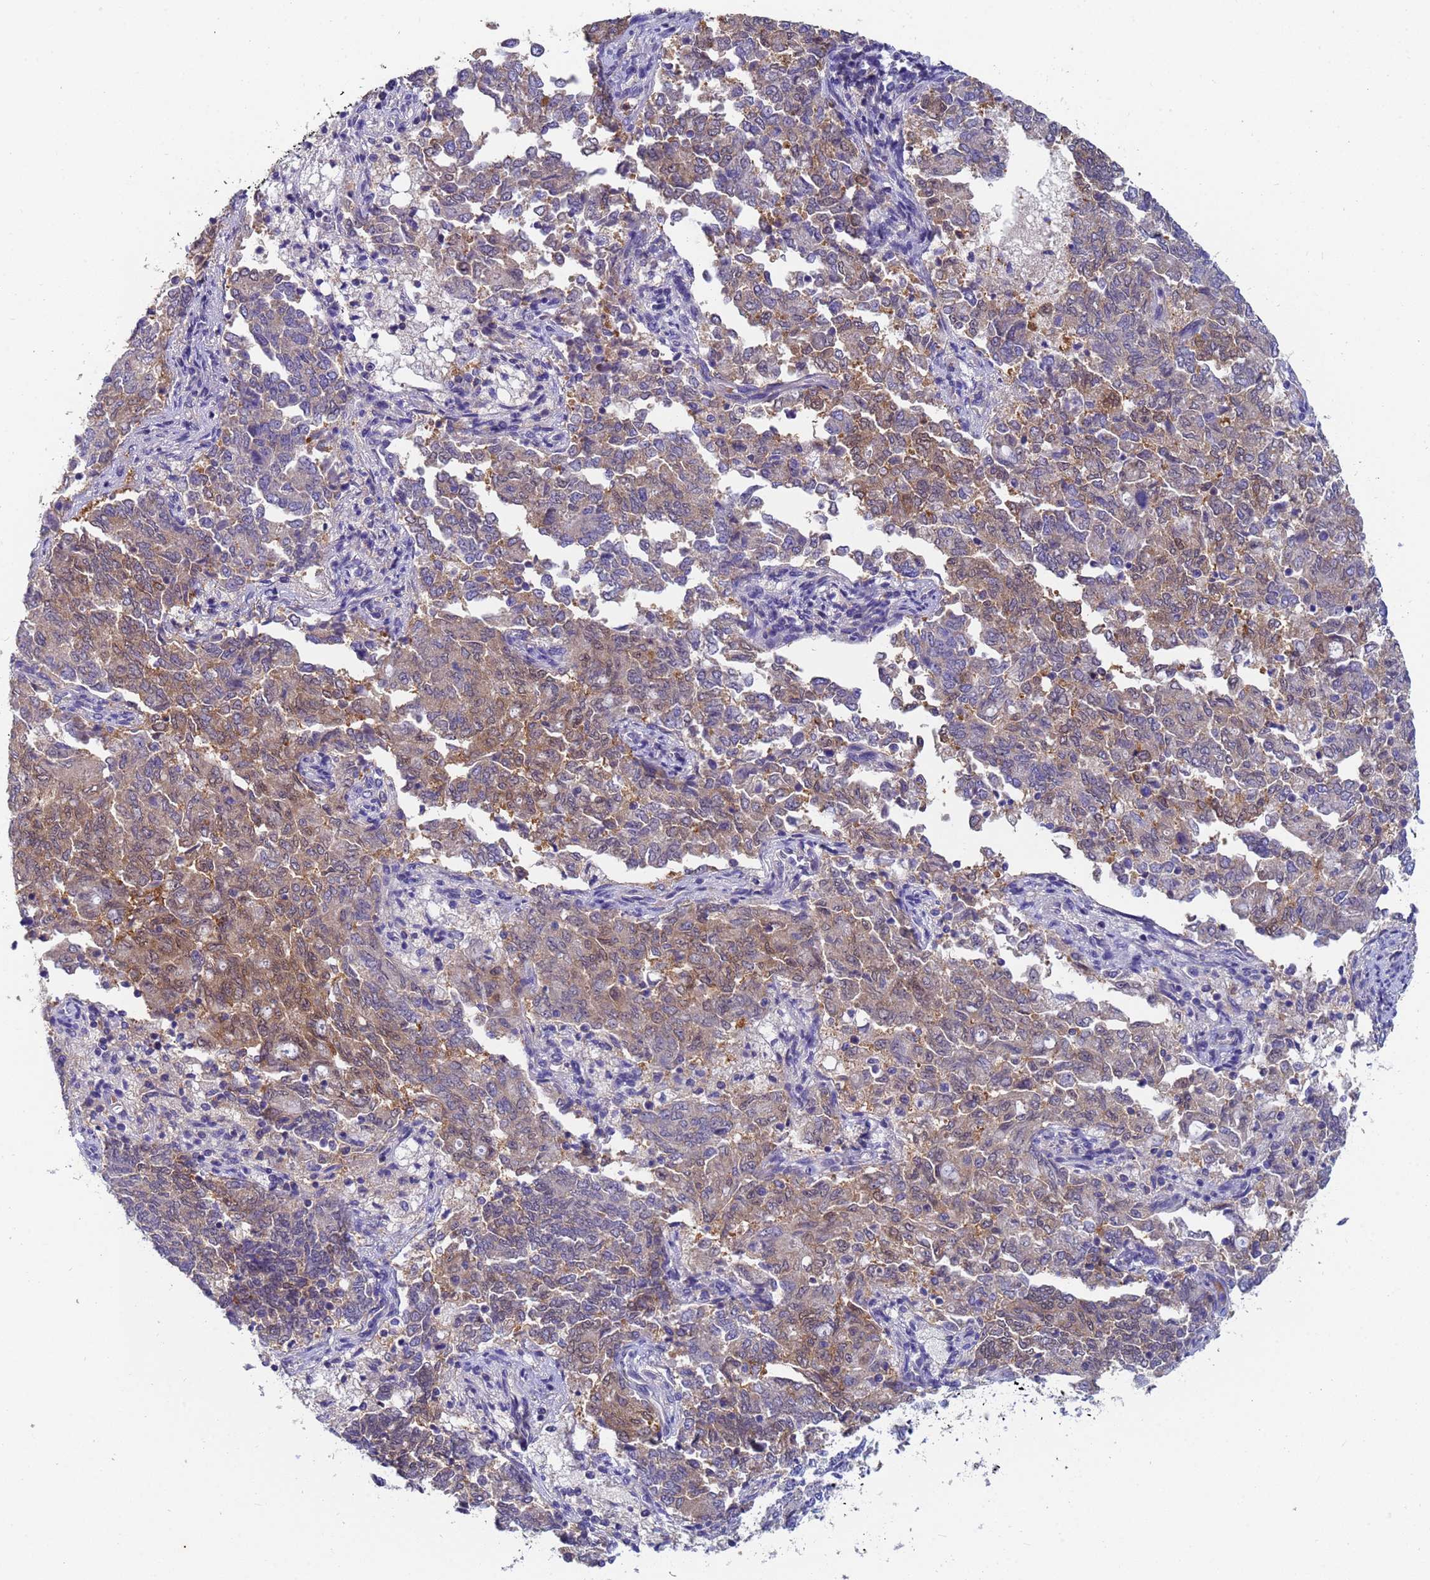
{"staining": {"intensity": "moderate", "quantity": ">75%", "location": "cytoplasmic/membranous"}, "tissue": "endometrial cancer", "cell_type": "Tumor cells", "image_type": "cancer", "snomed": [{"axis": "morphology", "description": "Adenocarcinoma, NOS"}, {"axis": "topography", "description": "Endometrium"}], "caption": "A brown stain shows moderate cytoplasmic/membranous positivity of a protein in endometrial adenocarcinoma tumor cells.", "gene": "TTLL11", "patient": {"sex": "female", "age": 80}}